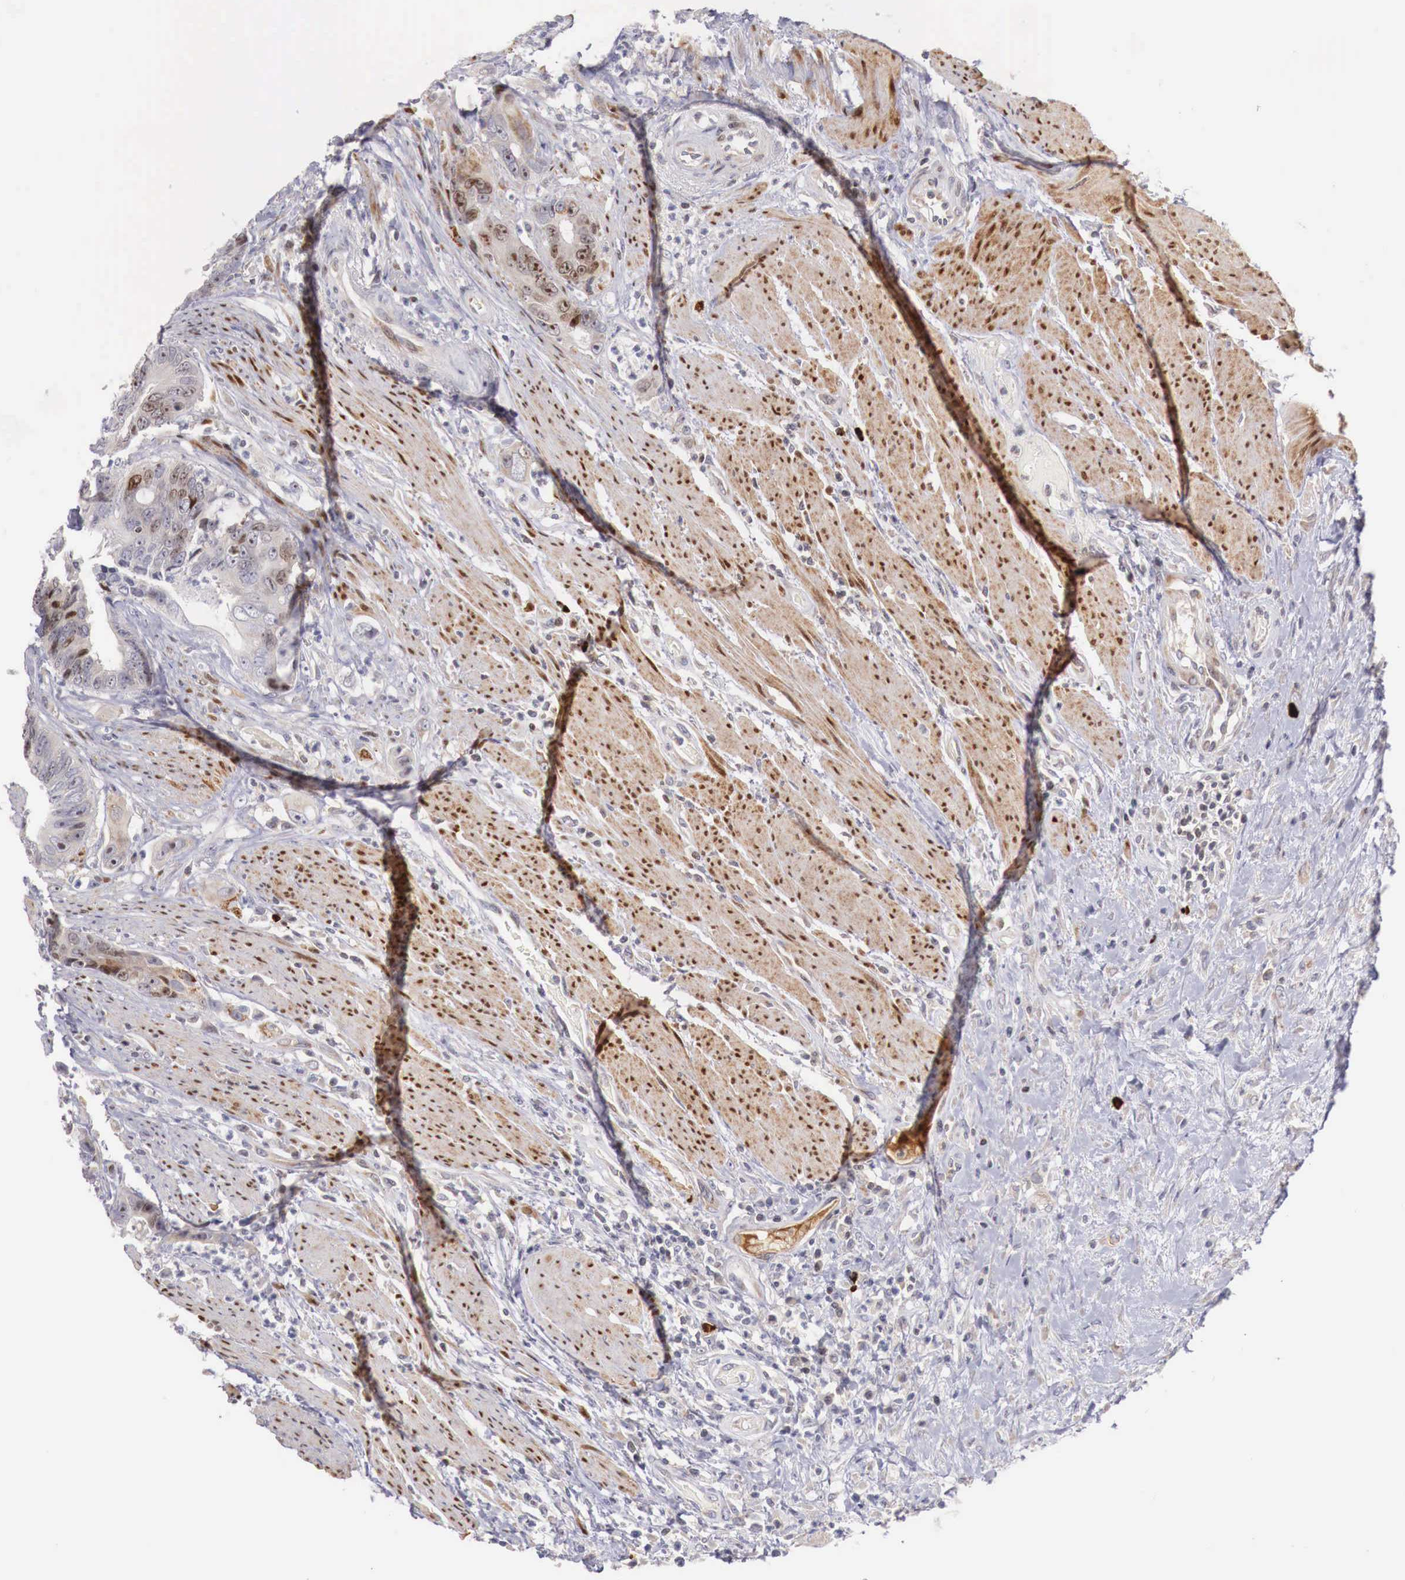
{"staining": {"intensity": "weak", "quantity": "<25%", "location": "none"}, "tissue": "colorectal cancer", "cell_type": "Tumor cells", "image_type": "cancer", "snomed": [{"axis": "morphology", "description": "Adenocarcinoma, NOS"}, {"axis": "topography", "description": "Rectum"}], "caption": "Immunohistochemistry (IHC) of human colorectal cancer shows no positivity in tumor cells.", "gene": "CLCN5", "patient": {"sex": "female", "age": 65}}